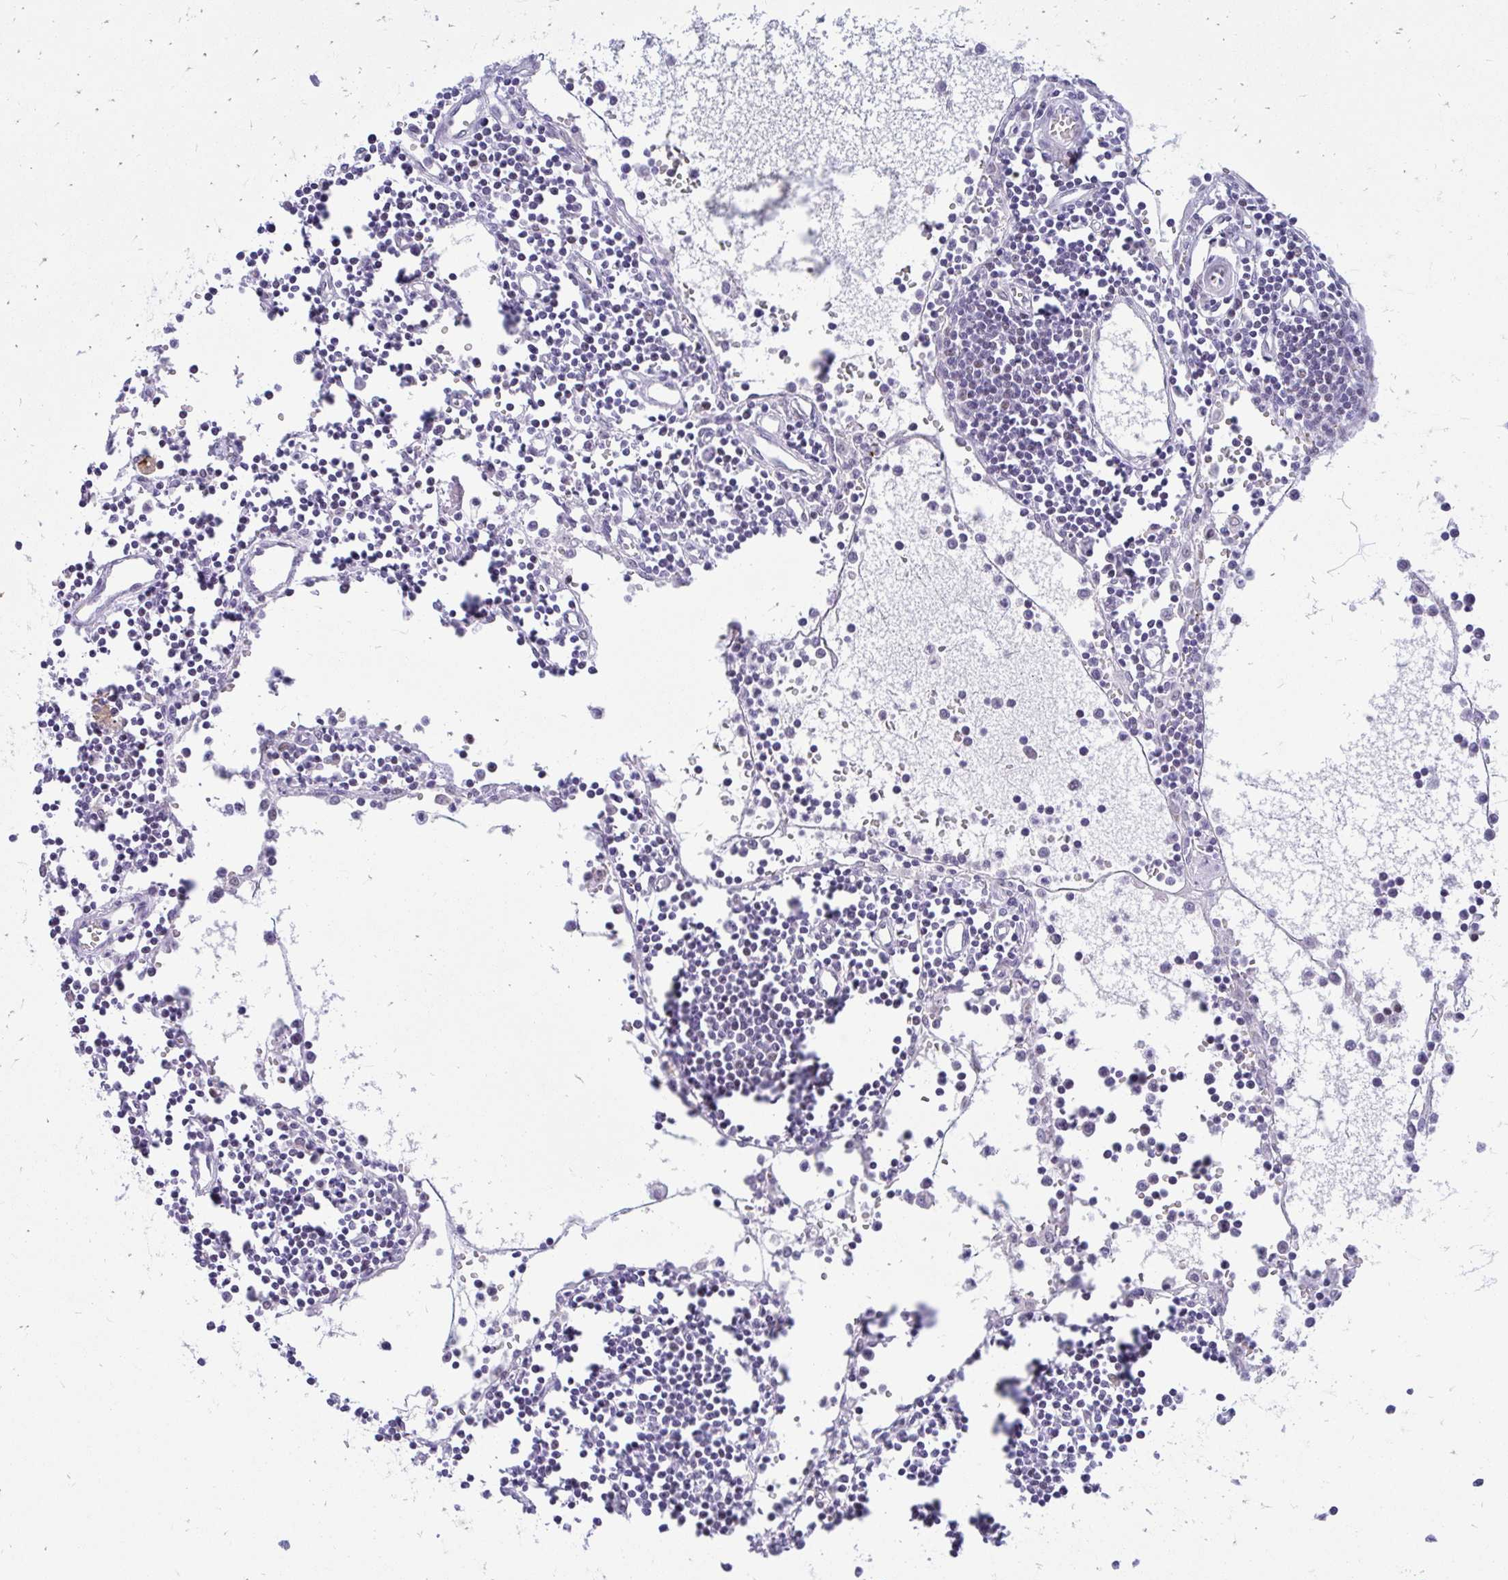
{"staining": {"intensity": "negative", "quantity": "none", "location": "none"}, "tissue": "lymph node", "cell_type": "Germinal center cells", "image_type": "normal", "snomed": [{"axis": "morphology", "description": "Normal tissue, NOS"}, {"axis": "topography", "description": "Lymph node"}], "caption": "An immunohistochemistry (IHC) image of unremarkable lymph node is shown. There is no staining in germinal center cells of lymph node.", "gene": "GLB1L2", "patient": {"sex": "male", "age": 66}}